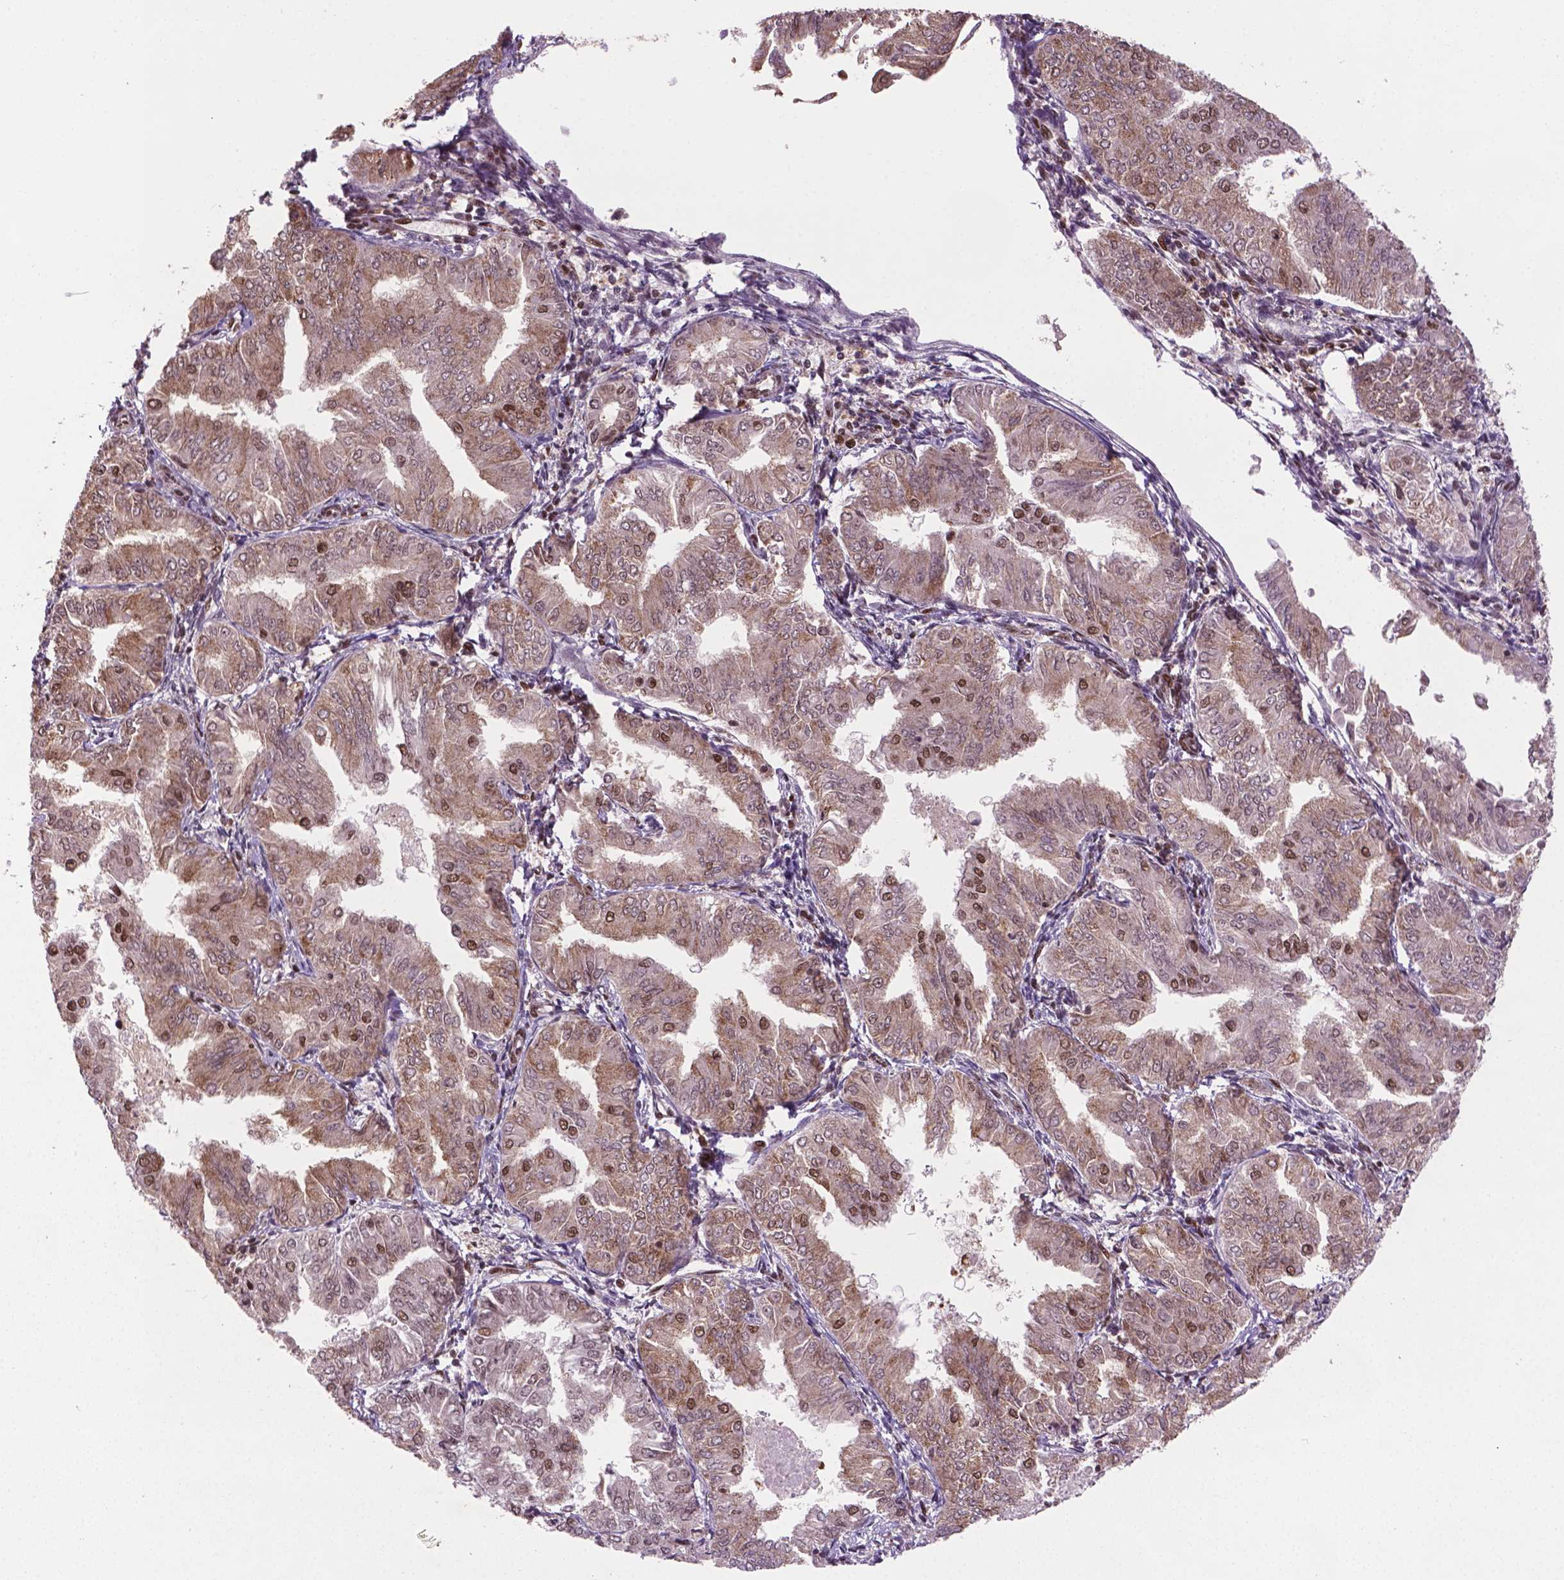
{"staining": {"intensity": "moderate", "quantity": "<25%", "location": "nuclear"}, "tissue": "endometrial cancer", "cell_type": "Tumor cells", "image_type": "cancer", "snomed": [{"axis": "morphology", "description": "Adenocarcinoma, NOS"}, {"axis": "topography", "description": "Endometrium"}], "caption": "A low amount of moderate nuclear staining is seen in about <25% of tumor cells in adenocarcinoma (endometrial) tissue.", "gene": "SIRT6", "patient": {"sex": "female", "age": 53}}